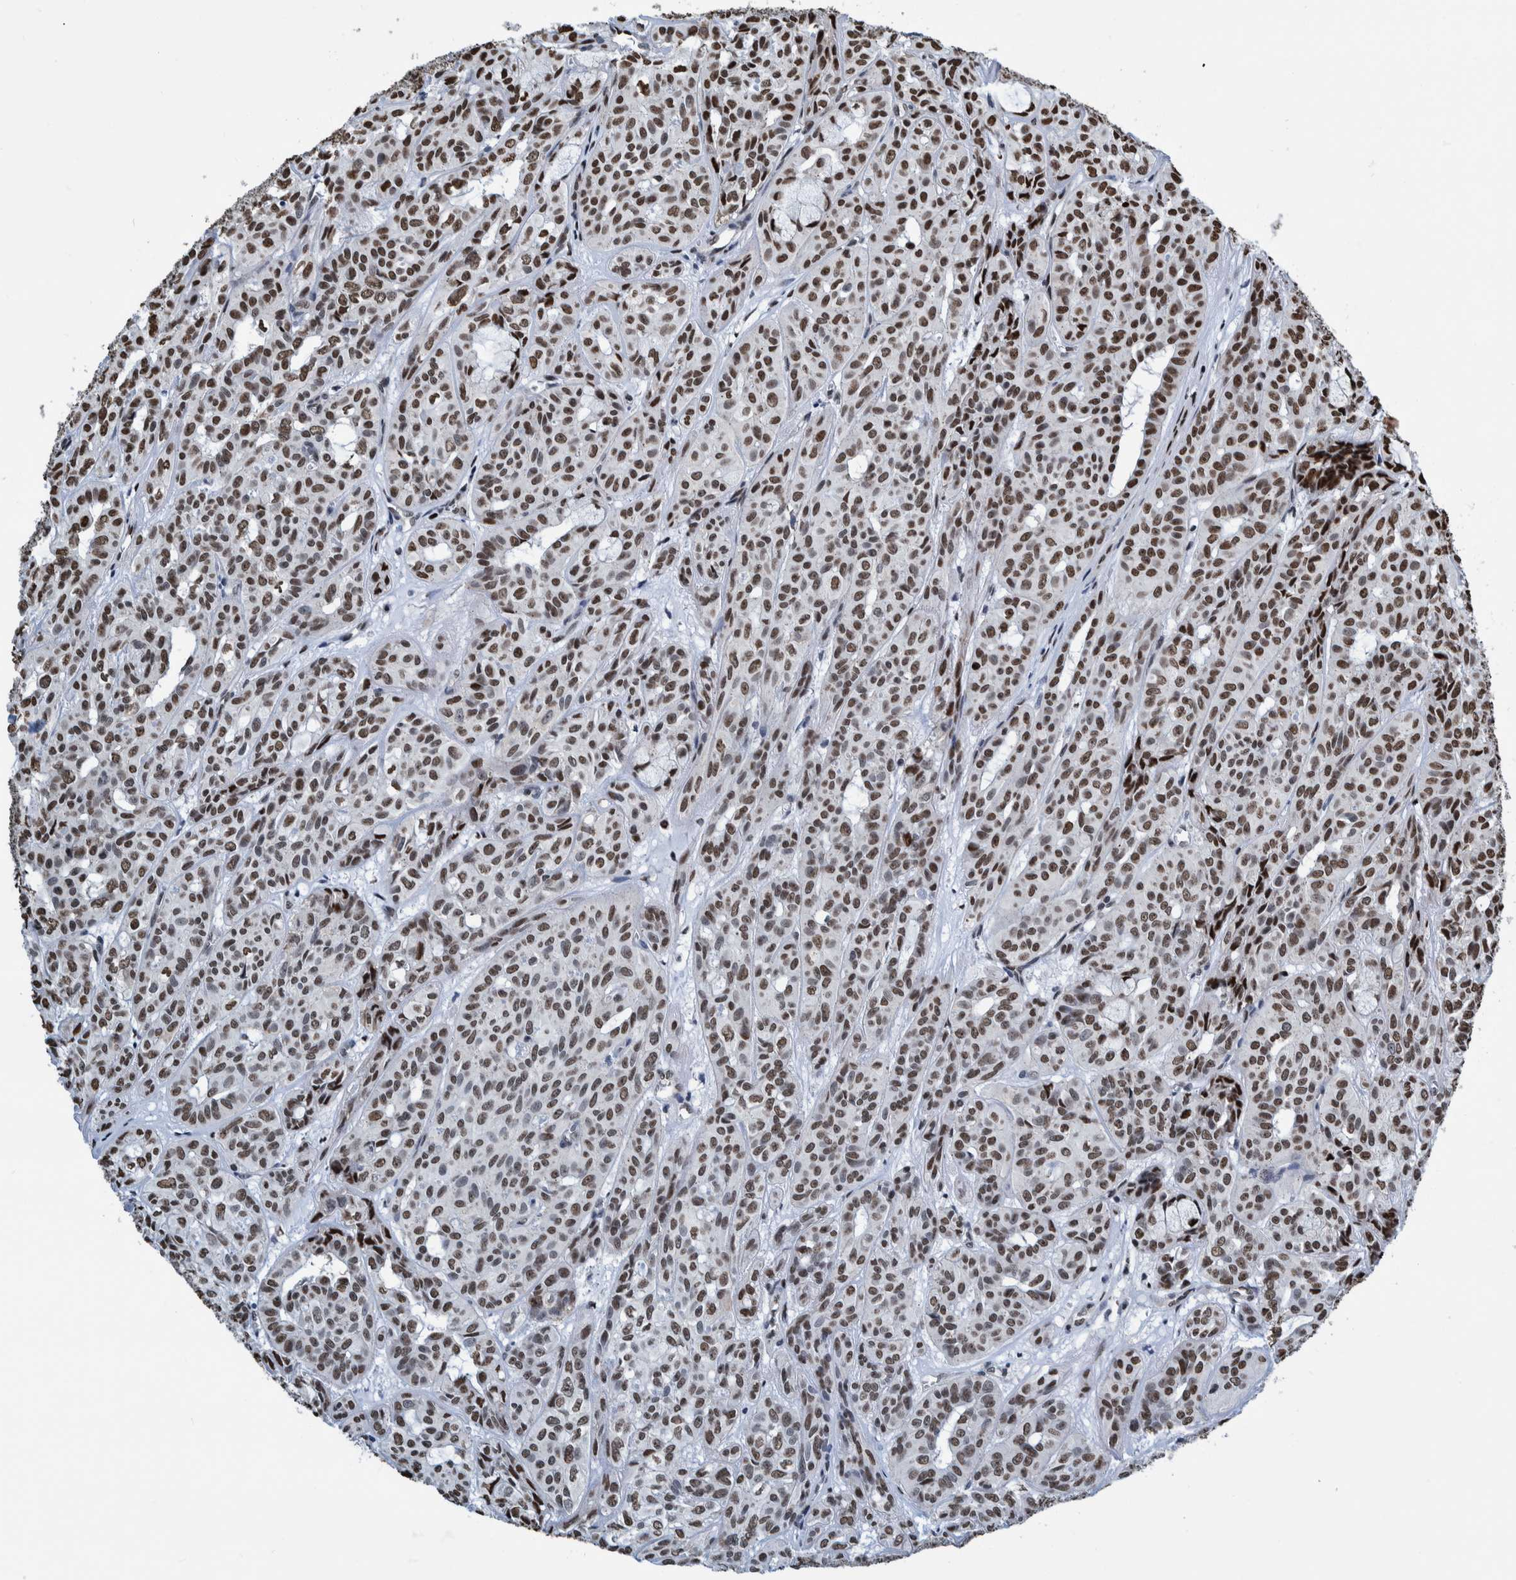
{"staining": {"intensity": "strong", "quantity": ">75%", "location": "nuclear"}, "tissue": "head and neck cancer", "cell_type": "Tumor cells", "image_type": "cancer", "snomed": [{"axis": "morphology", "description": "Adenocarcinoma, NOS"}, {"axis": "topography", "description": "Salivary gland, NOS"}, {"axis": "topography", "description": "Head-Neck"}], "caption": "A brown stain shows strong nuclear expression of a protein in human head and neck cancer tumor cells.", "gene": "HEATR9", "patient": {"sex": "female", "age": 76}}